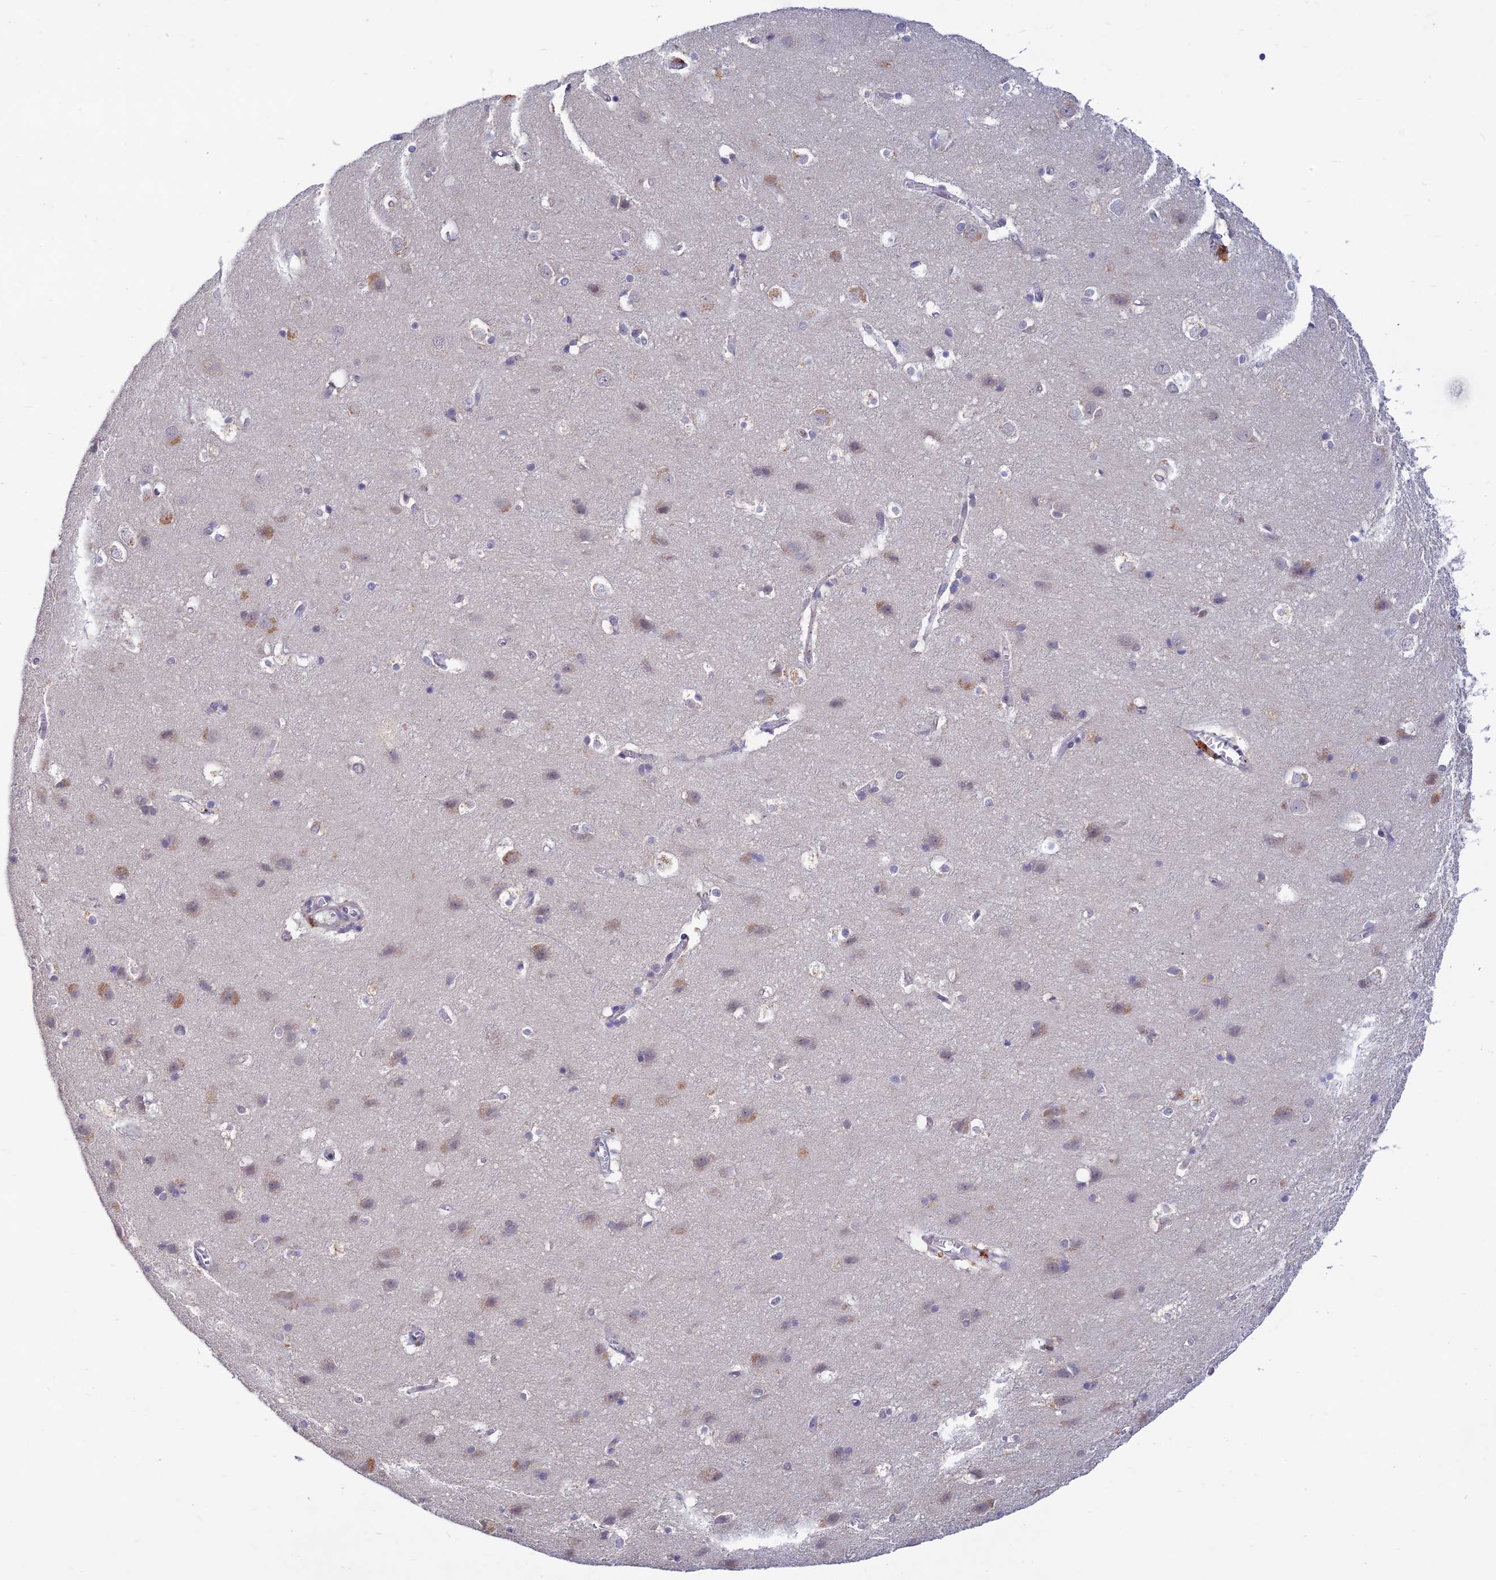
{"staining": {"intensity": "negative", "quantity": "none", "location": "none"}, "tissue": "cerebral cortex", "cell_type": "Endothelial cells", "image_type": "normal", "snomed": [{"axis": "morphology", "description": "Normal tissue, NOS"}, {"axis": "topography", "description": "Cerebral cortex"}], "caption": "A micrograph of cerebral cortex stained for a protein displays no brown staining in endothelial cells.", "gene": "FASTKD5", "patient": {"sex": "male", "age": 54}}